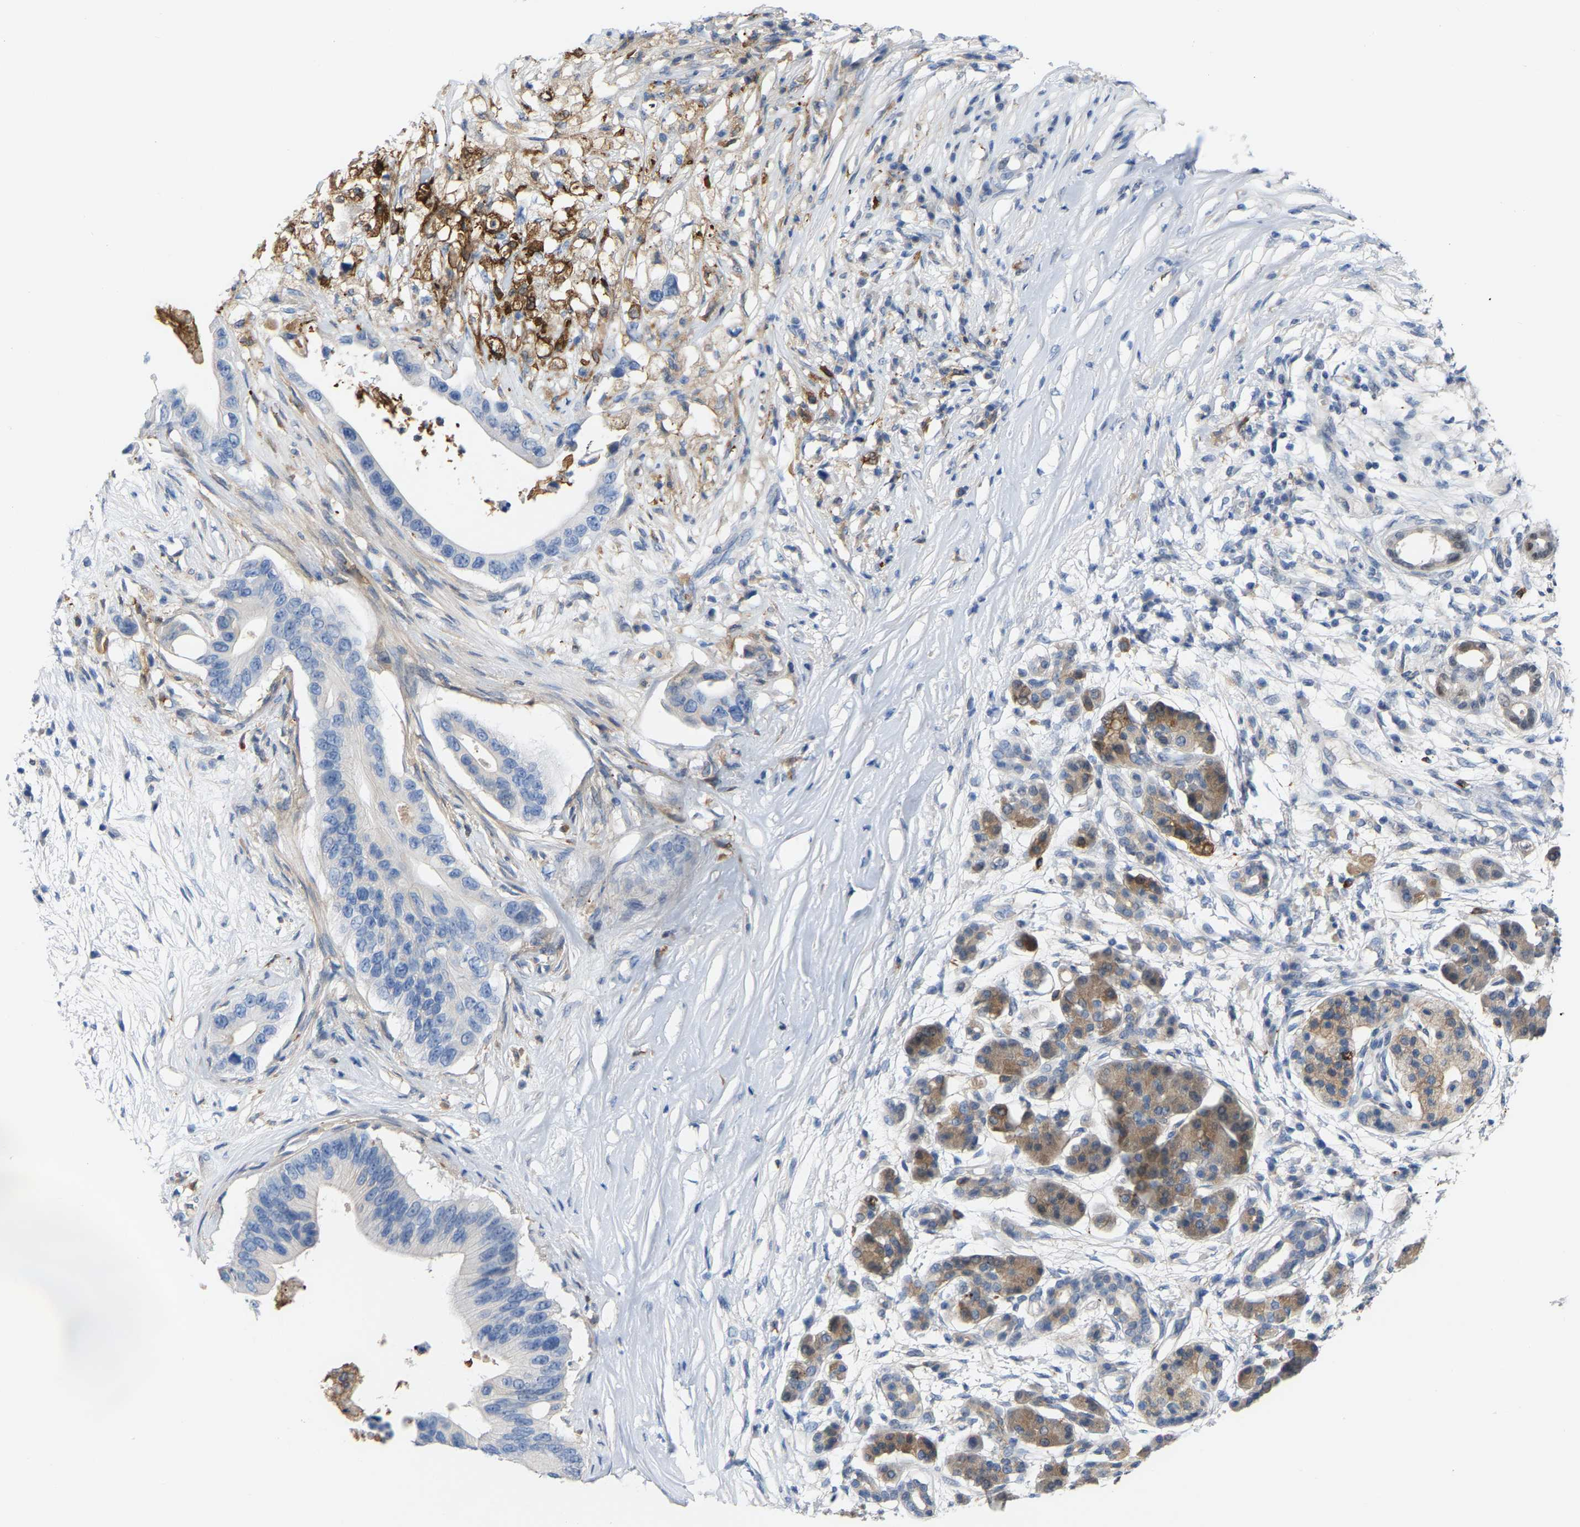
{"staining": {"intensity": "negative", "quantity": "none", "location": "none"}, "tissue": "pancreatic cancer", "cell_type": "Tumor cells", "image_type": "cancer", "snomed": [{"axis": "morphology", "description": "Adenocarcinoma, NOS"}, {"axis": "topography", "description": "Pancreas"}], "caption": "Adenocarcinoma (pancreatic) was stained to show a protein in brown. There is no significant positivity in tumor cells.", "gene": "ABTB2", "patient": {"sex": "male", "age": 77}}